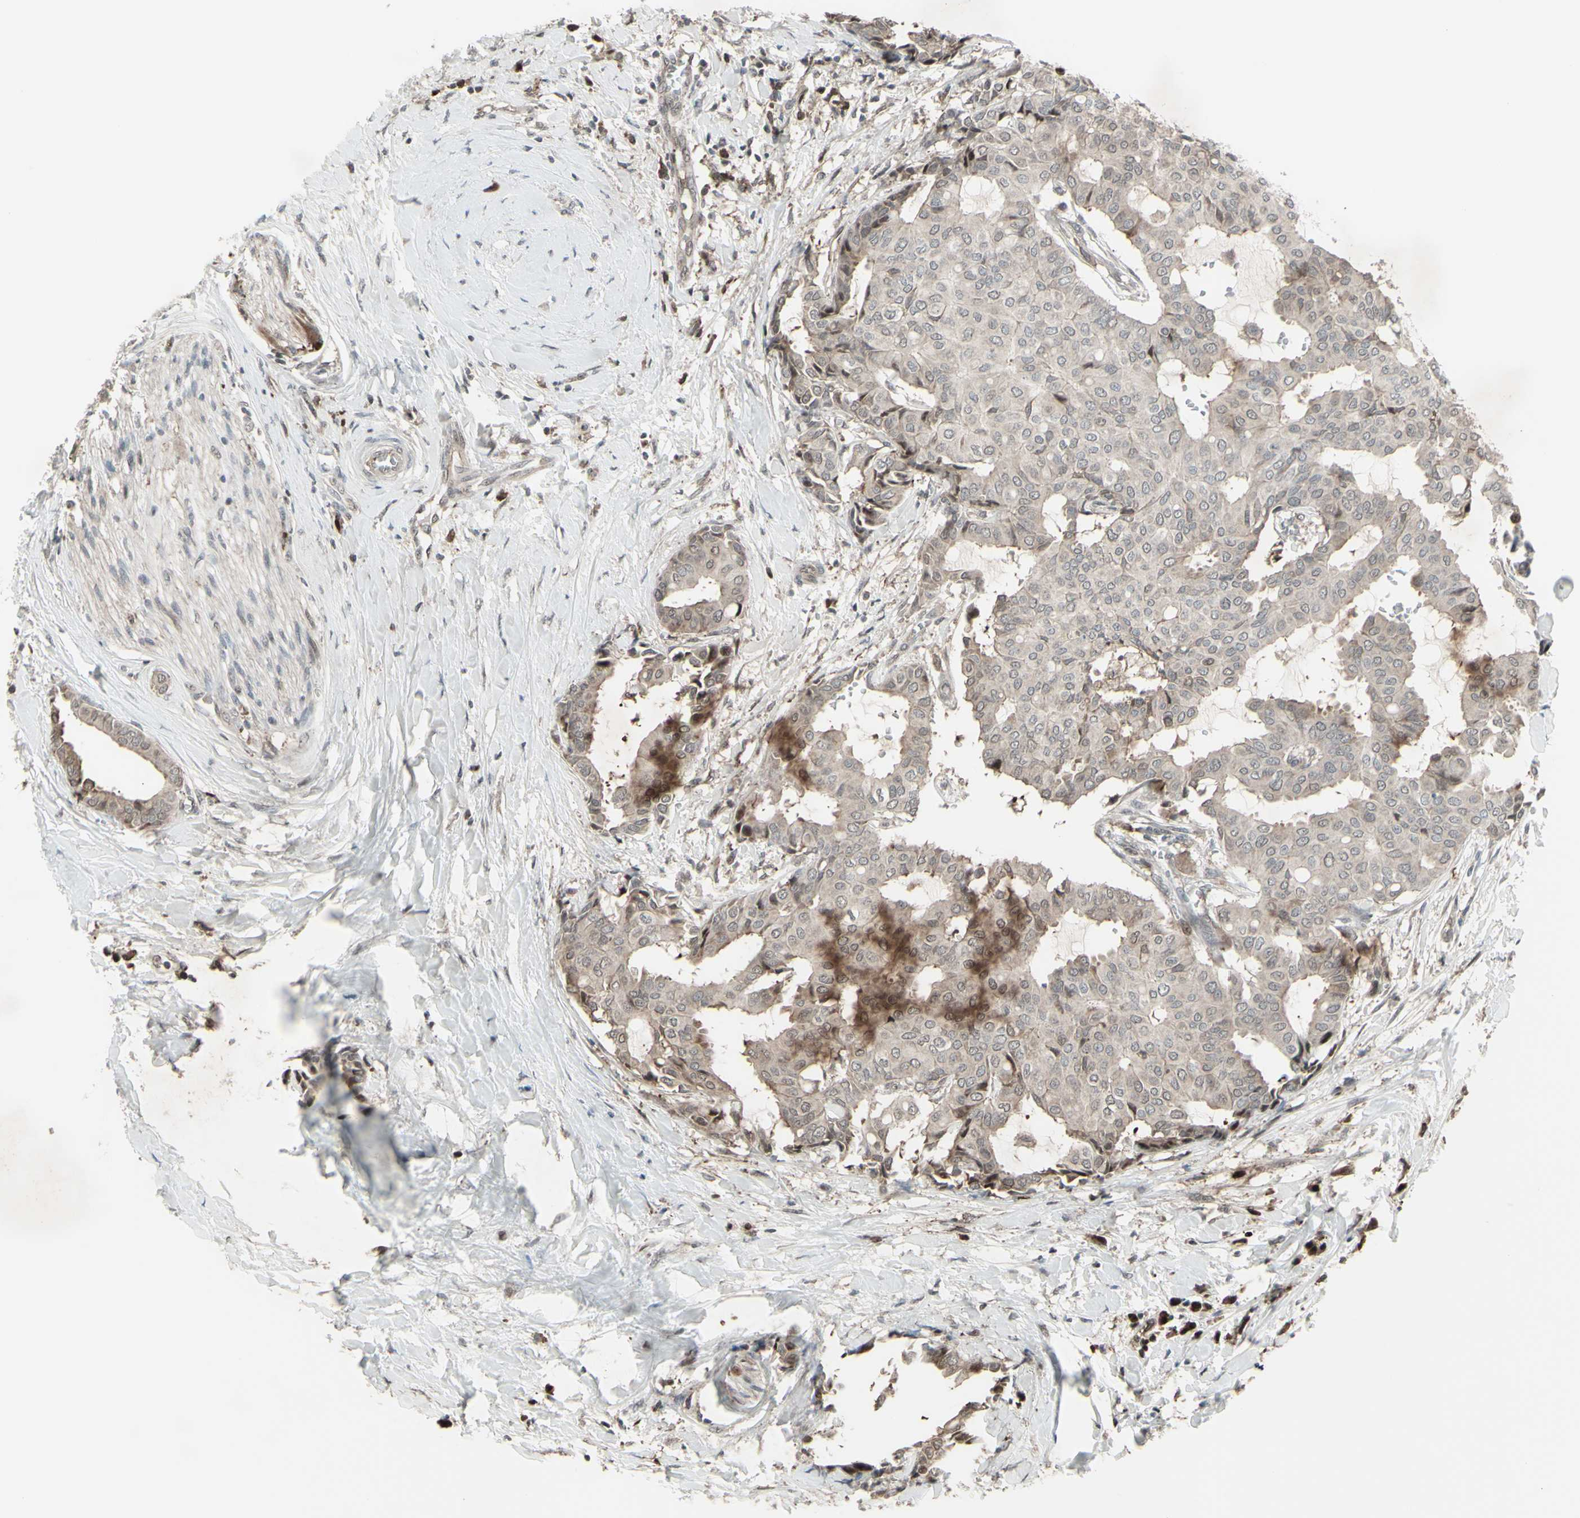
{"staining": {"intensity": "weak", "quantity": ">75%", "location": "cytoplasmic/membranous"}, "tissue": "head and neck cancer", "cell_type": "Tumor cells", "image_type": "cancer", "snomed": [{"axis": "morphology", "description": "Adenocarcinoma, NOS"}, {"axis": "topography", "description": "Salivary gland"}, {"axis": "topography", "description": "Head-Neck"}], "caption": "Immunohistochemistry (IHC) (DAB) staining of adenocarcinoma (head and neck) reveals weak cytoplasmic/membranous protein positivity in approximately >75% of tumor cells.", "gene": "CD33", "patient": {"sex": "female", "age": 59}}